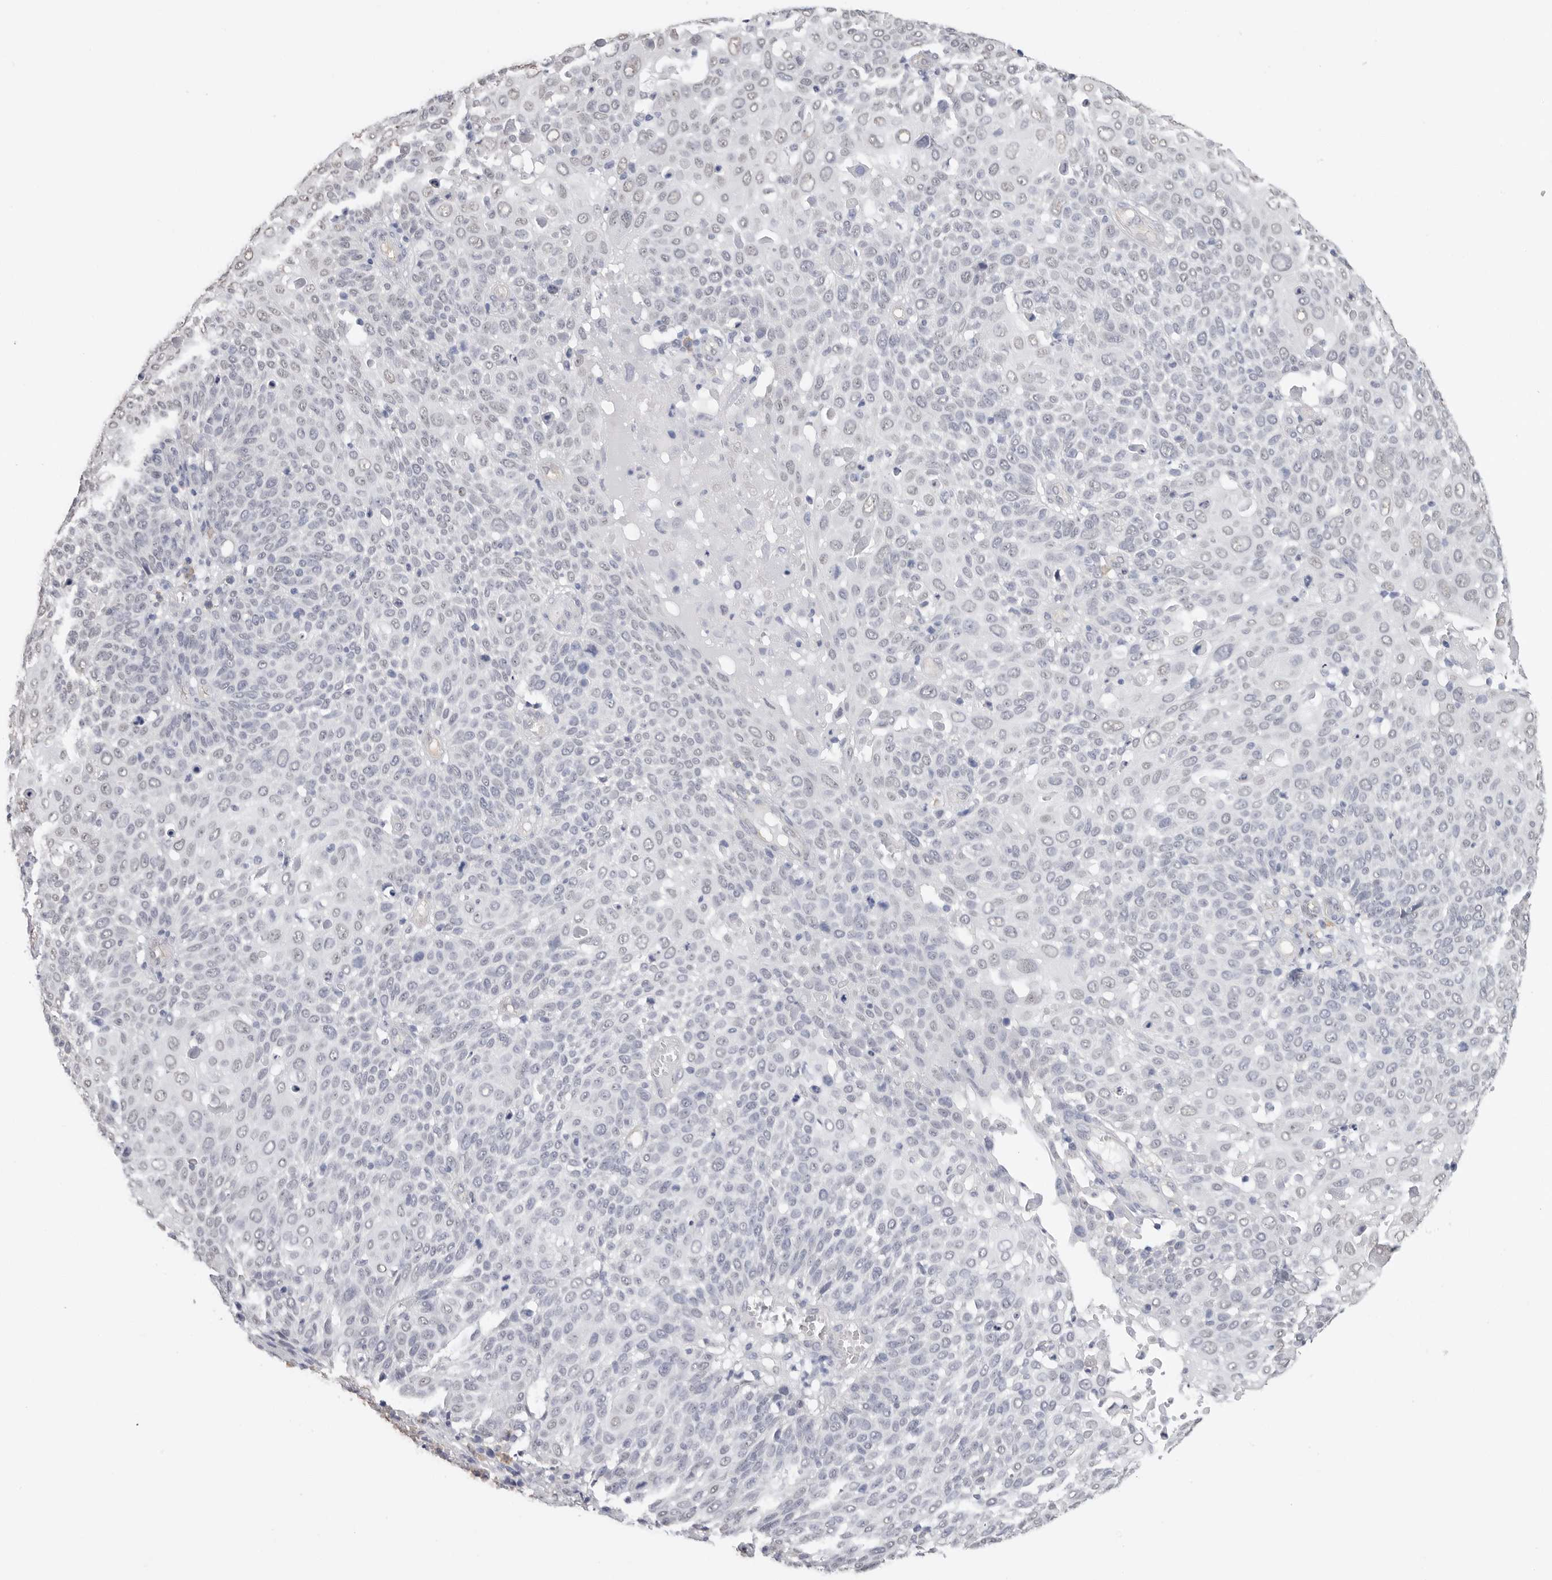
{"staining": {"intensity": "weak", "quantity": "<25%", "location": "nuclear"}, "tissue": "cervical cancer", "cell_type": "Tumor cells", "image_type": "cancer", "snomed": [{"axis": "morphology", "description": "Squamous cell carcinoma, NOS"}, {"axis": "topography", "description": "Cervix"}], "caption": "This is an immunohistochemistry (IHC) histopathology image of cervical cancer. There is no expression in tumor cells.", "gene": "ARHGEF10", "patient": {"sex": "female", "age": 74}}